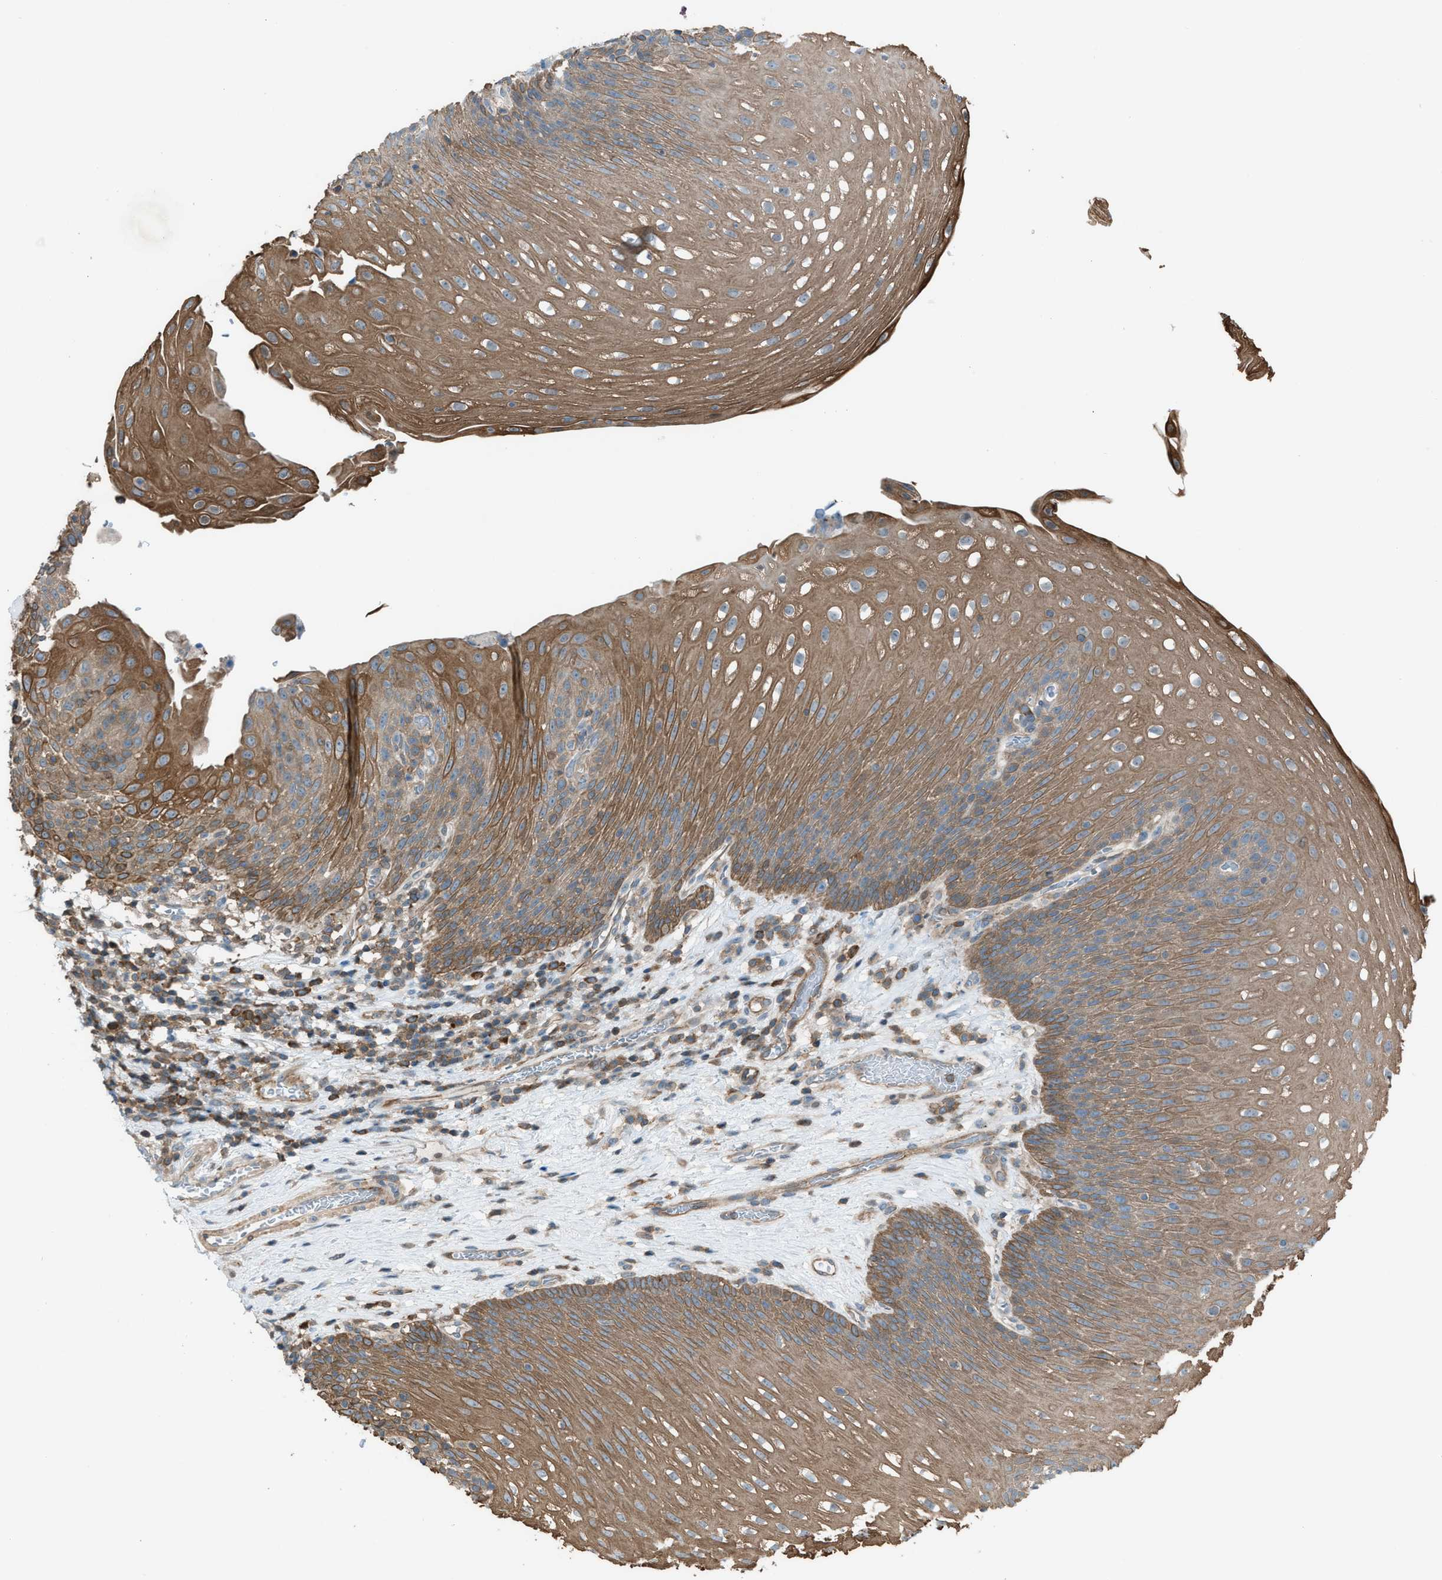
{"staining": {"intensity": "moderate", "quantity": ">75%", "location": "cytoplasmic/membranous"}, "tissue": "esophagus", "cell_type": "Squamous epithelial cells", "image_type": "normal", "snomed": [{"axis": "morphology", "description": "Normal tissue, NOS"}, {"axis": "topography", "description": "Esophagus"}], "caption": "Moderate cytoplasmic/membranous expression is seen in about >75% of squamous epithelial cells in unremarkable esophagus. The staining is performed using DAB brown chromogen to label protein expression. The nuclei are counter-stained blue using hematoxylin.", "gene": "DYRK1A", "patient": {"sex": "male", "age": 48}}